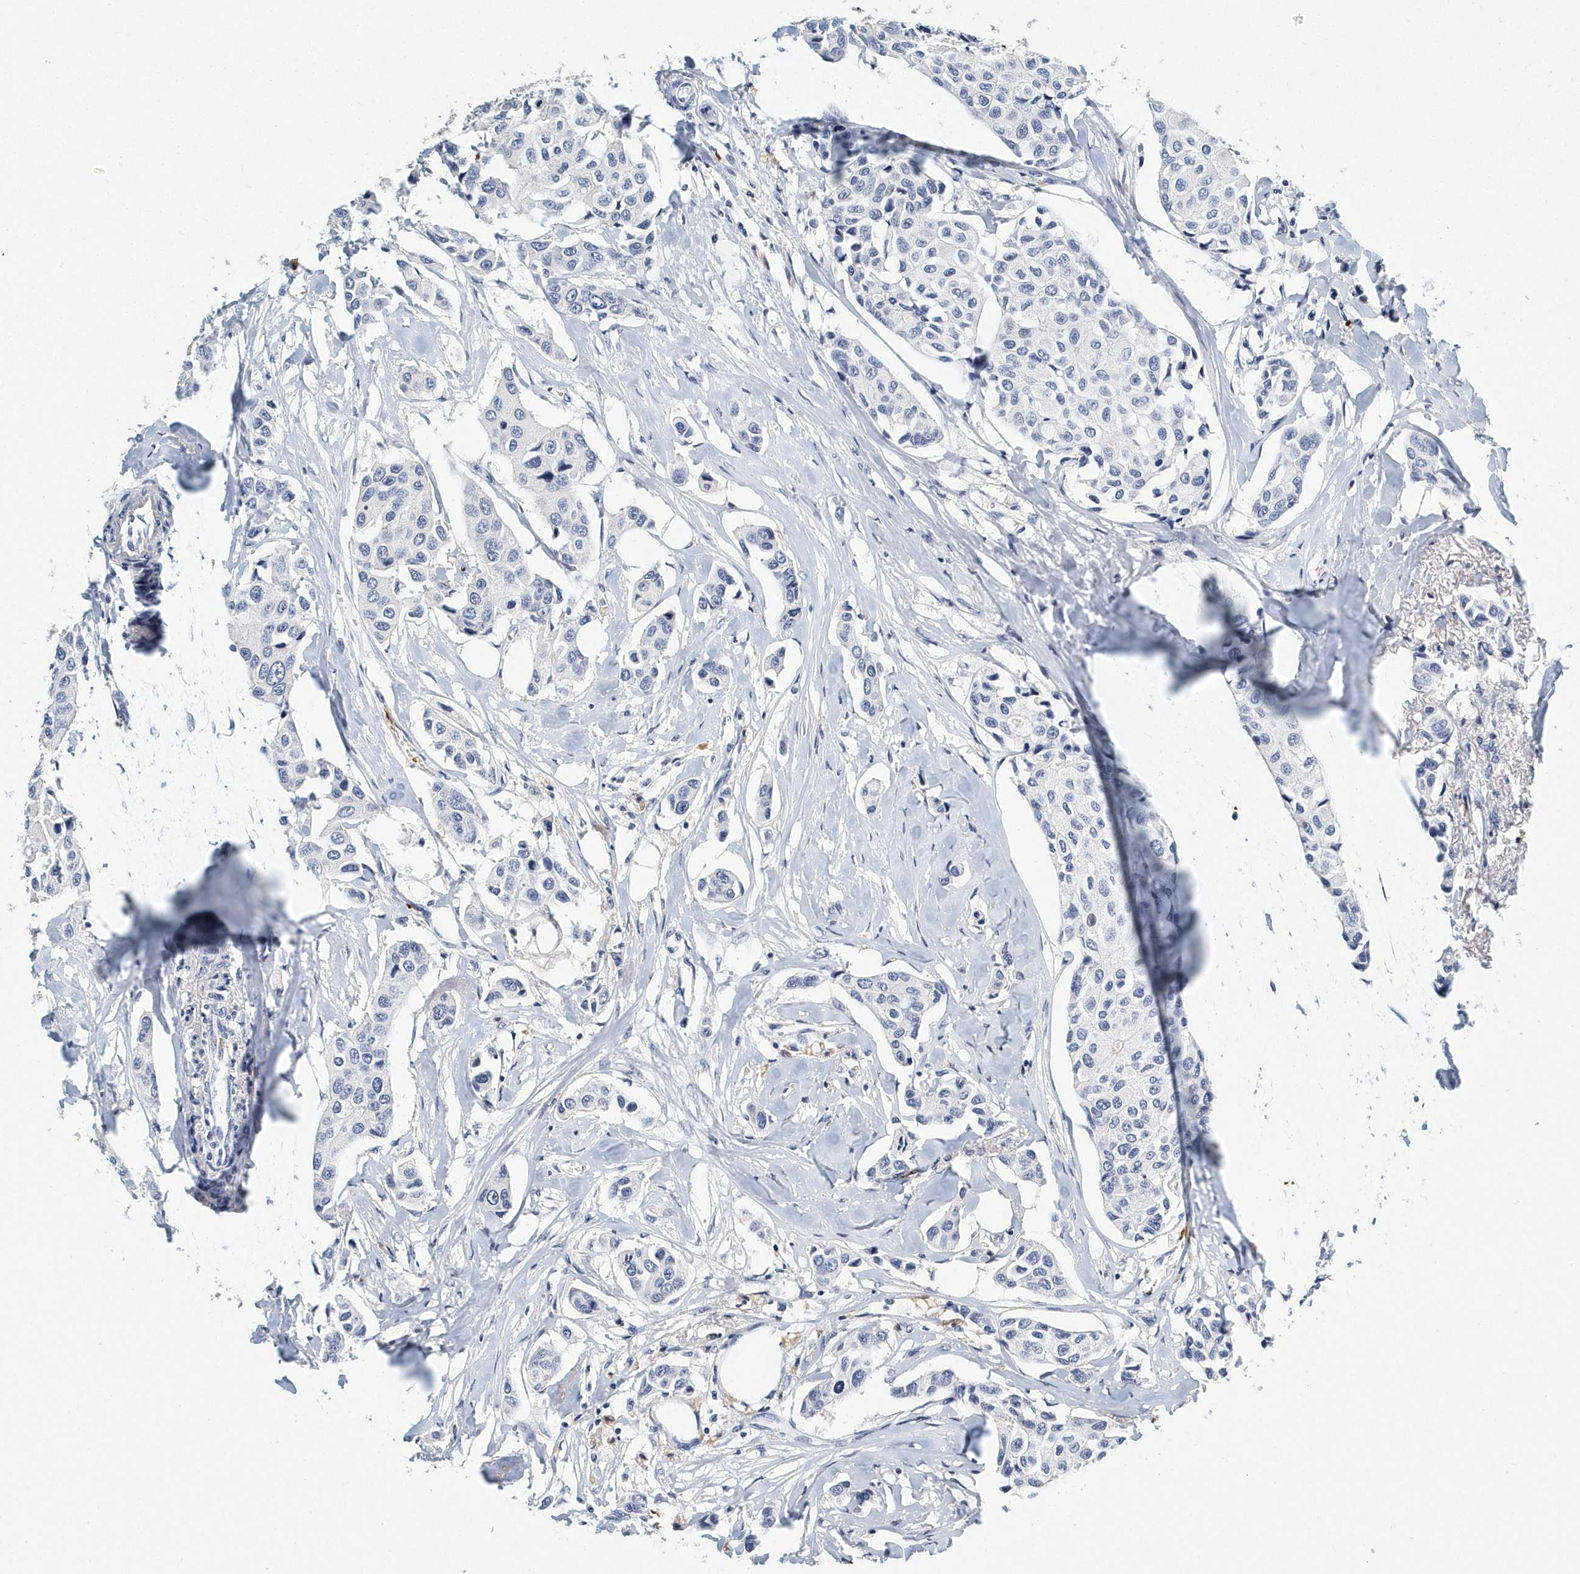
{"staining": {"intensity": "negative", "quantity": "none", "location": "none"}, "tissue": "breast cancer", "cell_type": "Tumor cells", "image_type": "cancer", "snomed": [{"axis": "morphology", "description": "Duct carcinoma"}, {"axis": "topography", "description": "Breast"}], "caption": "Immunohistochemistry micrograph of neoplastic tissue: invasive ductal carcinoma (breast) stained with DAB (3,3'-diaminobenzidine) shows no significant protein staining in tumor cells.", "gene": "ITGA2B", "patient": {"sex": "female", "age": 80}}